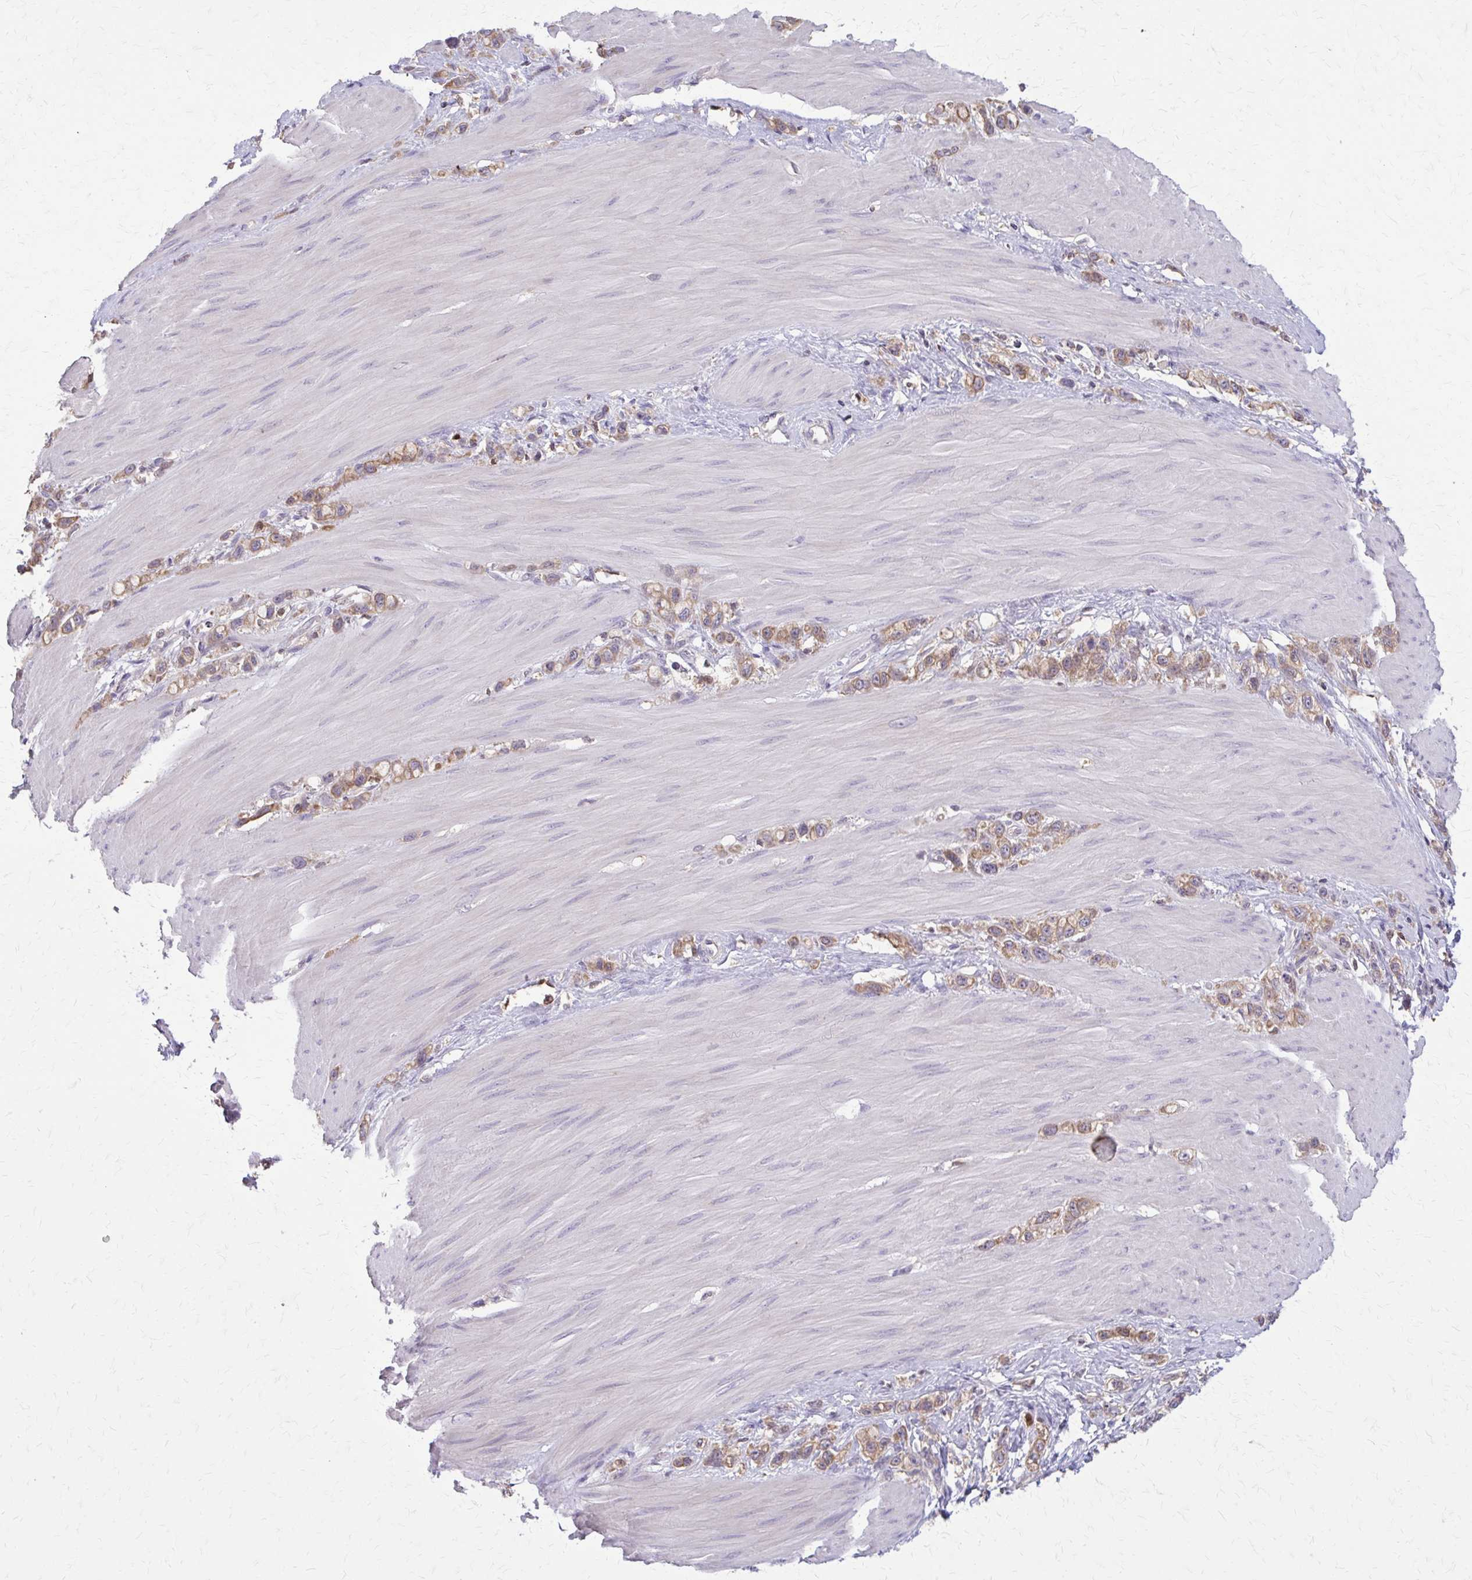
{"staining": {"intensity": "moderate", "quantity": ">75%", "location": "cytoplasmic/membranous"}, "tissue": "stomach cancer", "cell_type": "Tumor cells", "image_type": "cancer", "snomed": [{"axis": "morphology", "description": "Adenocarcinoma, NOS"}, {"axis": "topography", "description": "Stomach"}], "caption": "Stomach cancer (adenocarcinoma) tissue shows moderate cytoplasmic/membranous expression in approximately >75% of tumor cells The staining was performed using DAB, with brown indicating positive protein expression. Nuclei are stained blue with hematoxylin.", "gene": "NRBF2", "patient": {"sex": "female", "age": 65}}